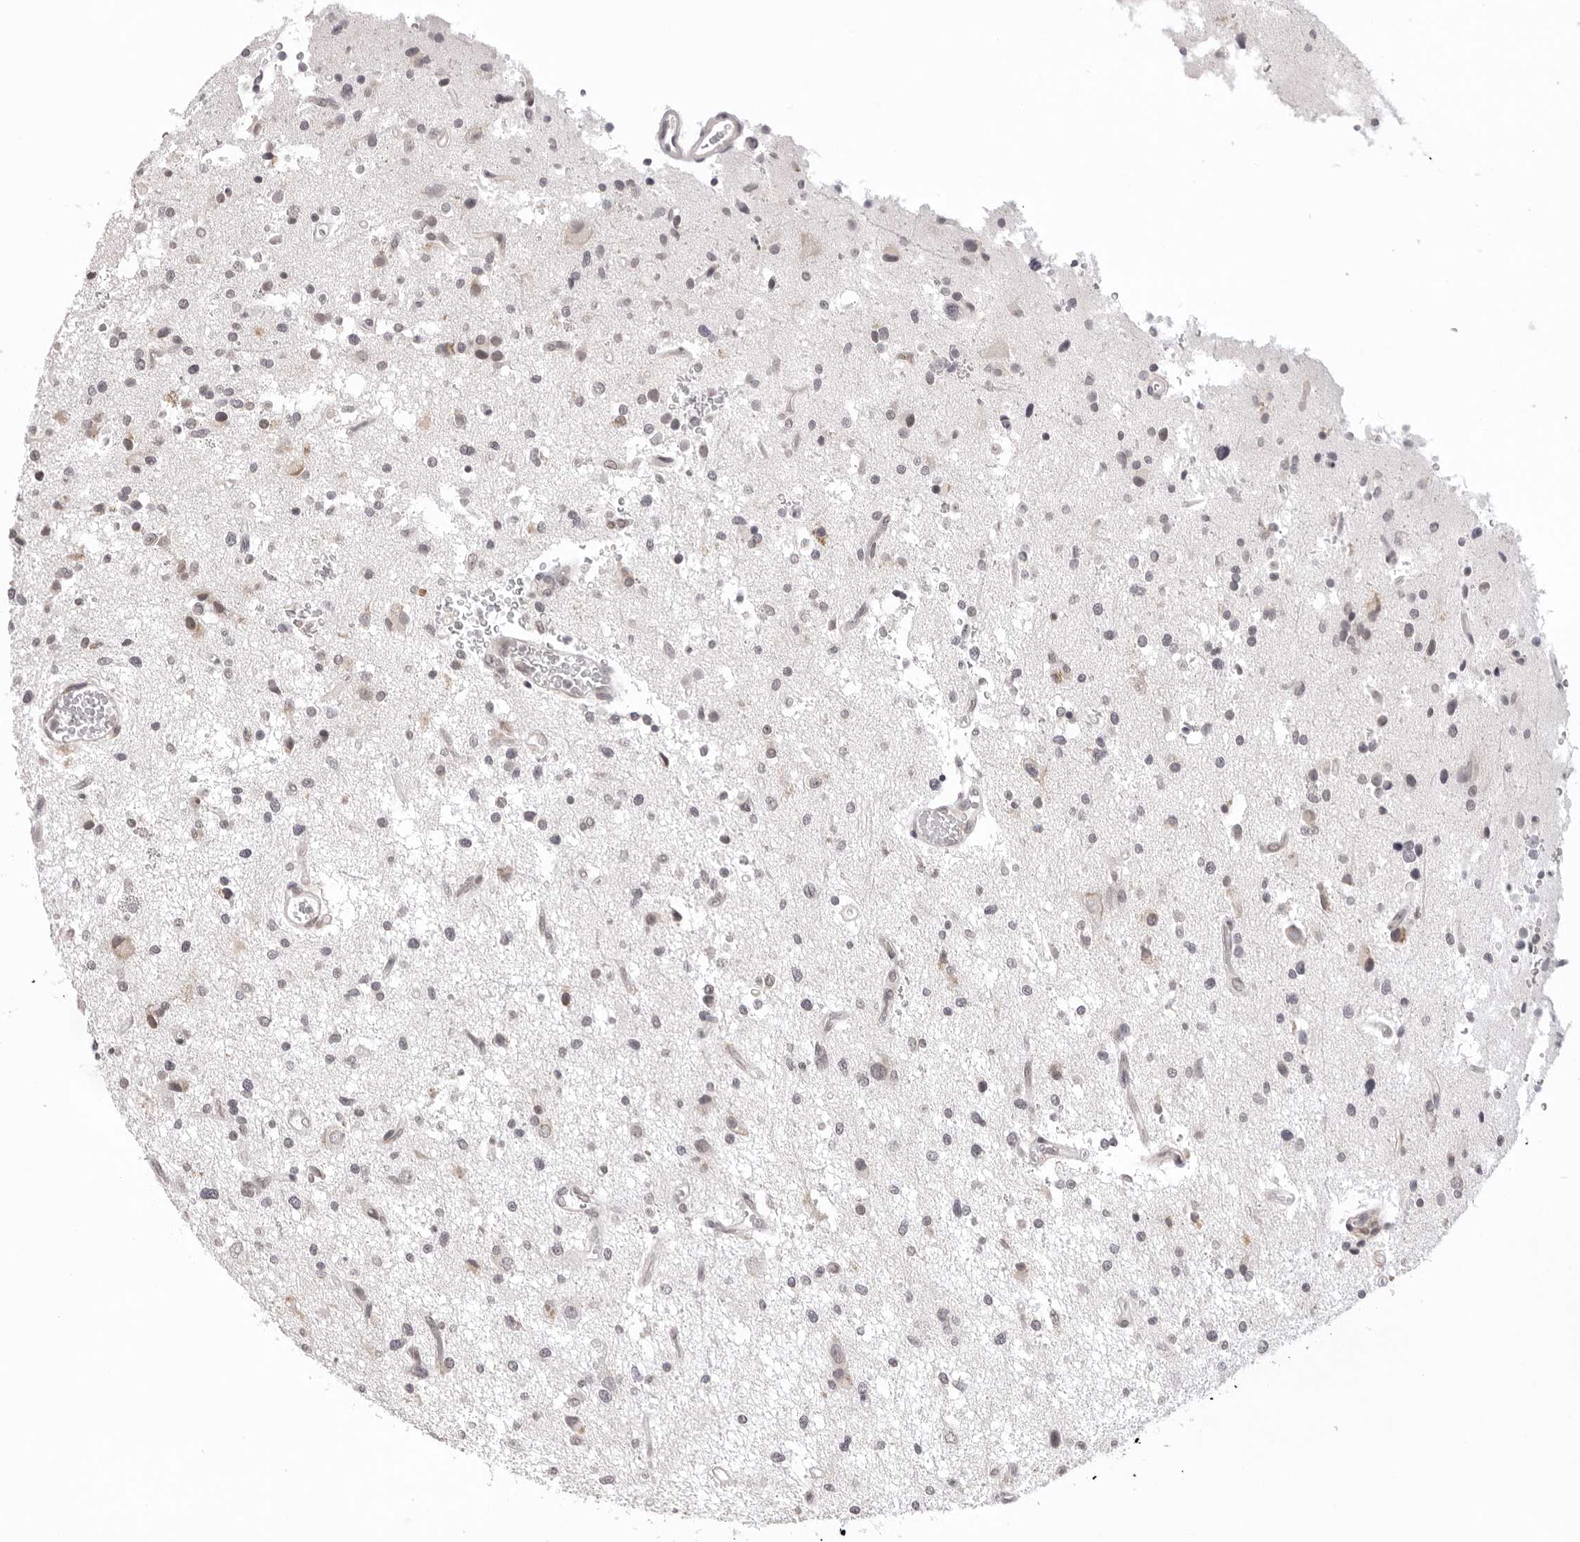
{"staining": {"intensity": "negative", "quantity": "none", "location": "none"}, "tissue": "glioma", "cell_type": "Tumor cells", "image_type": "cancer", "snomed": [{"axis": "morphology", "description": "Glioma, malignant, High grade"}, {"axis": "topography", "description": "Brain"}], "caption": "Tumor cells are negative for protein expression in human glioma.", "gene": "IL17RA", "patient": {"sex": "male", "age": 33}}